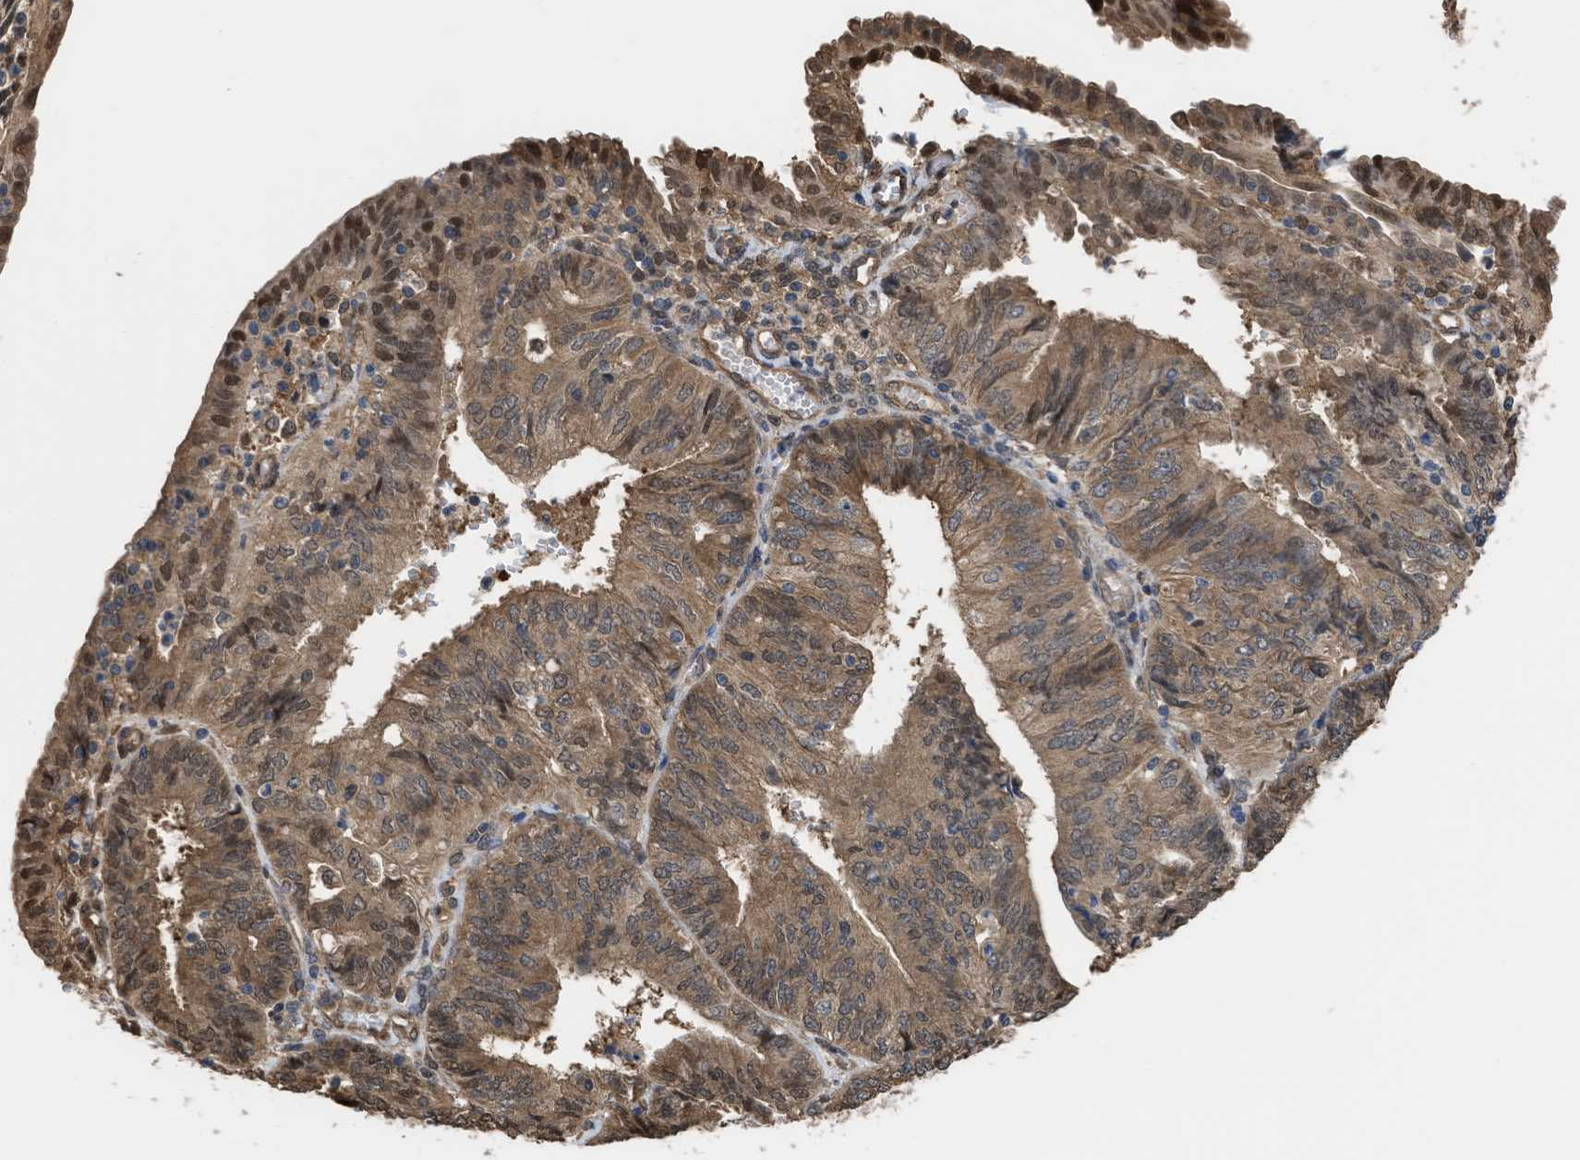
{"staining": {"intensity": "moderate", "quantity": ">75%", "location": "cytoplasmic/membranous,nuclear"}, "tissue": "endometrial cancer", "cell_type": "Tumor cells", "image_type": "cancer", "snomed": [{"axis": "morphology", "description": "Adenocarcinoma, NOS"}, {"axis": "topography", "description": "Endometrium"}], "caption": "Tumor cells display medium levels of moderate cytoplasmic/membranous and nuclear positivity in about >75% of cells in endometrial cancer.", "gene": "YWHAG", "patient": {"sex": "female", "age": 58}}